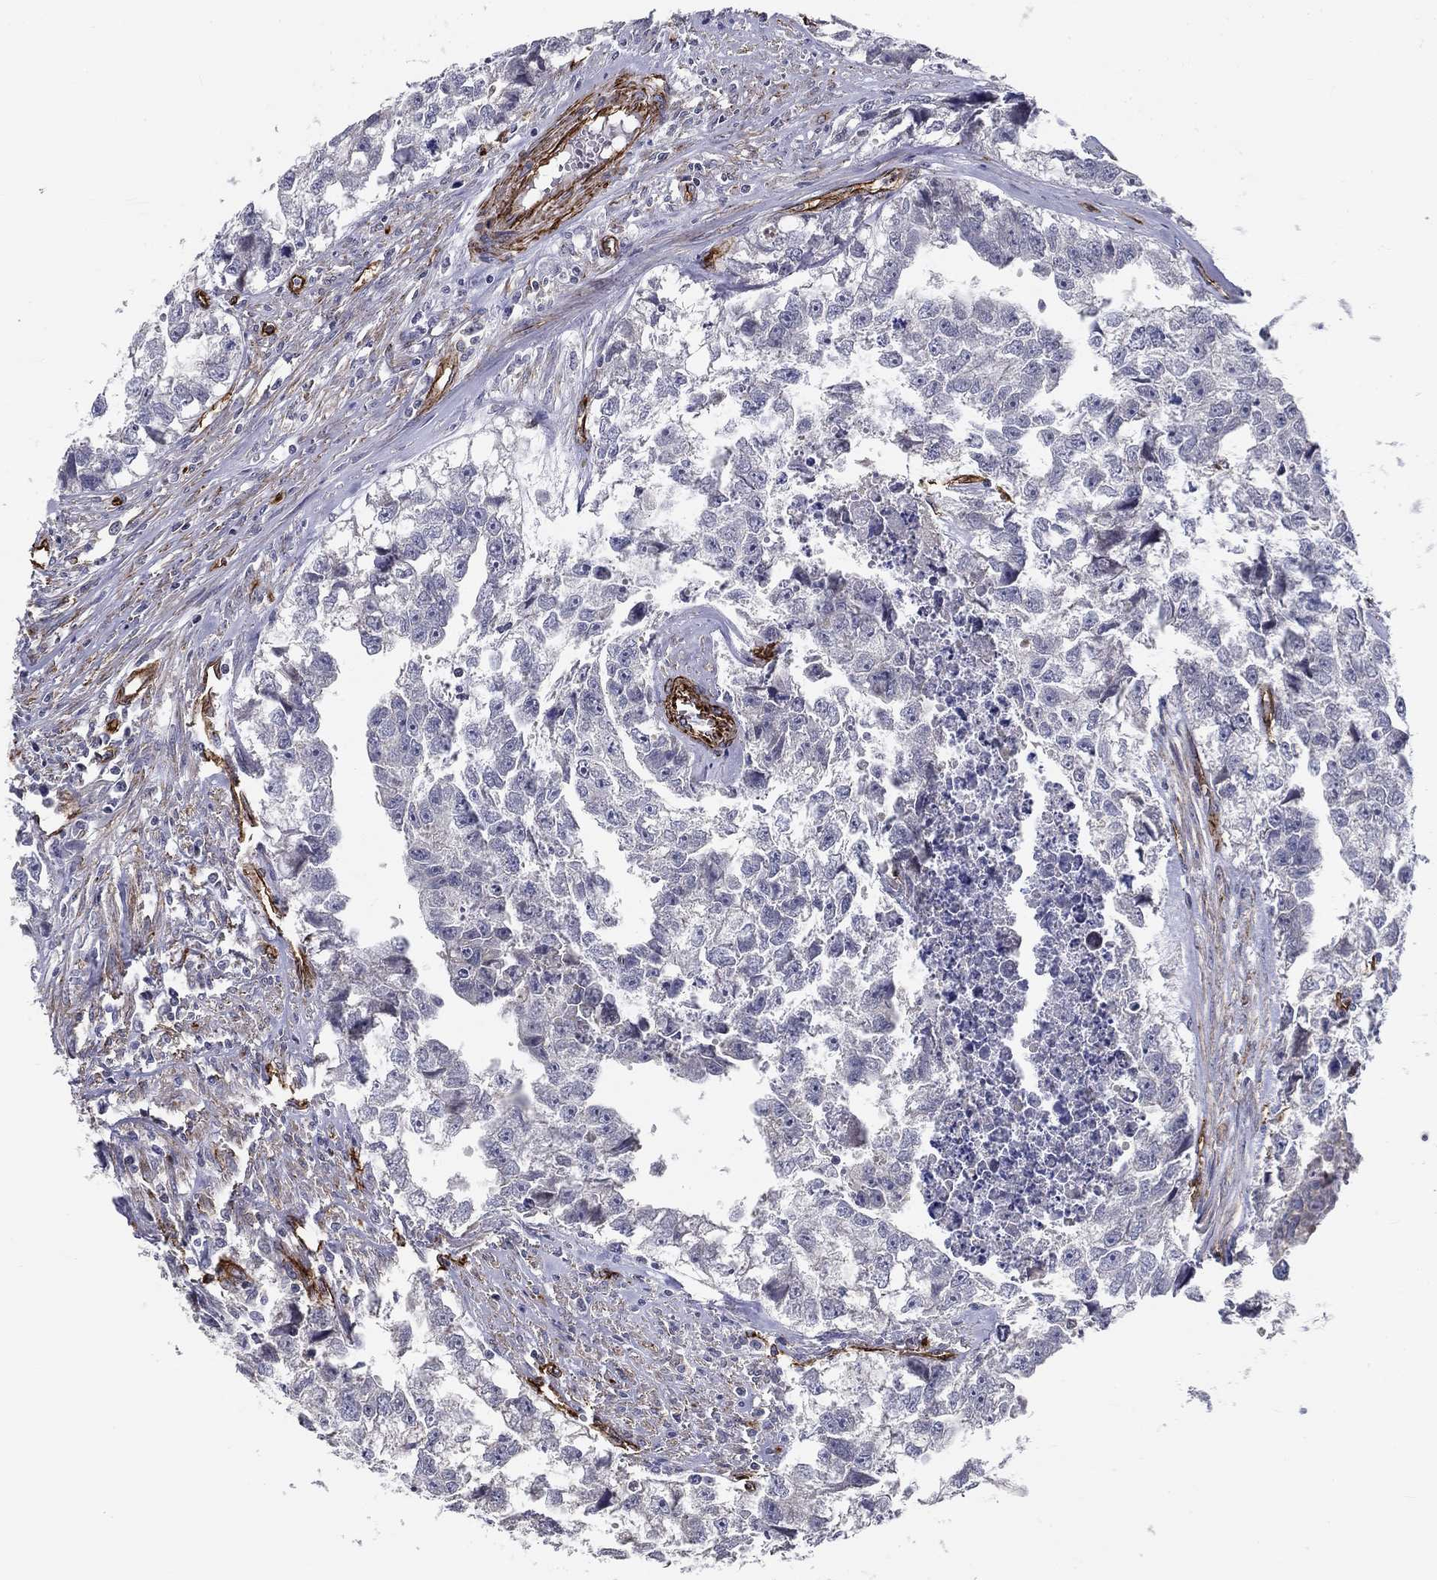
{"staining": {"intensity": "negative", "quantity": "none", "location": "none"}, "tissue": "testis cancer", "cell_type": "Tumor cells", "image_type": "cancer", "snomed": [{"axis": "morphology", "description": "Carcinoma, Embryonal, NOS"}, {"axis": "morphology", "description": "Teratoma, malignant, NOS"}, {"axis": "topography", "description": "Testis"}], "caption": "Testis cancer (malignant teratoma) was stained to show a protein in brown. There is no significant positivity in tumor cells. Brightfield microscopy of immunohistochemistry stained with DAB (3,3'-diaminobenzidine) (brown) and hematoxylin (blue), captured at high magnification.", "gene": "SYNC", "patient": {"sex": "male", "age": 44}}